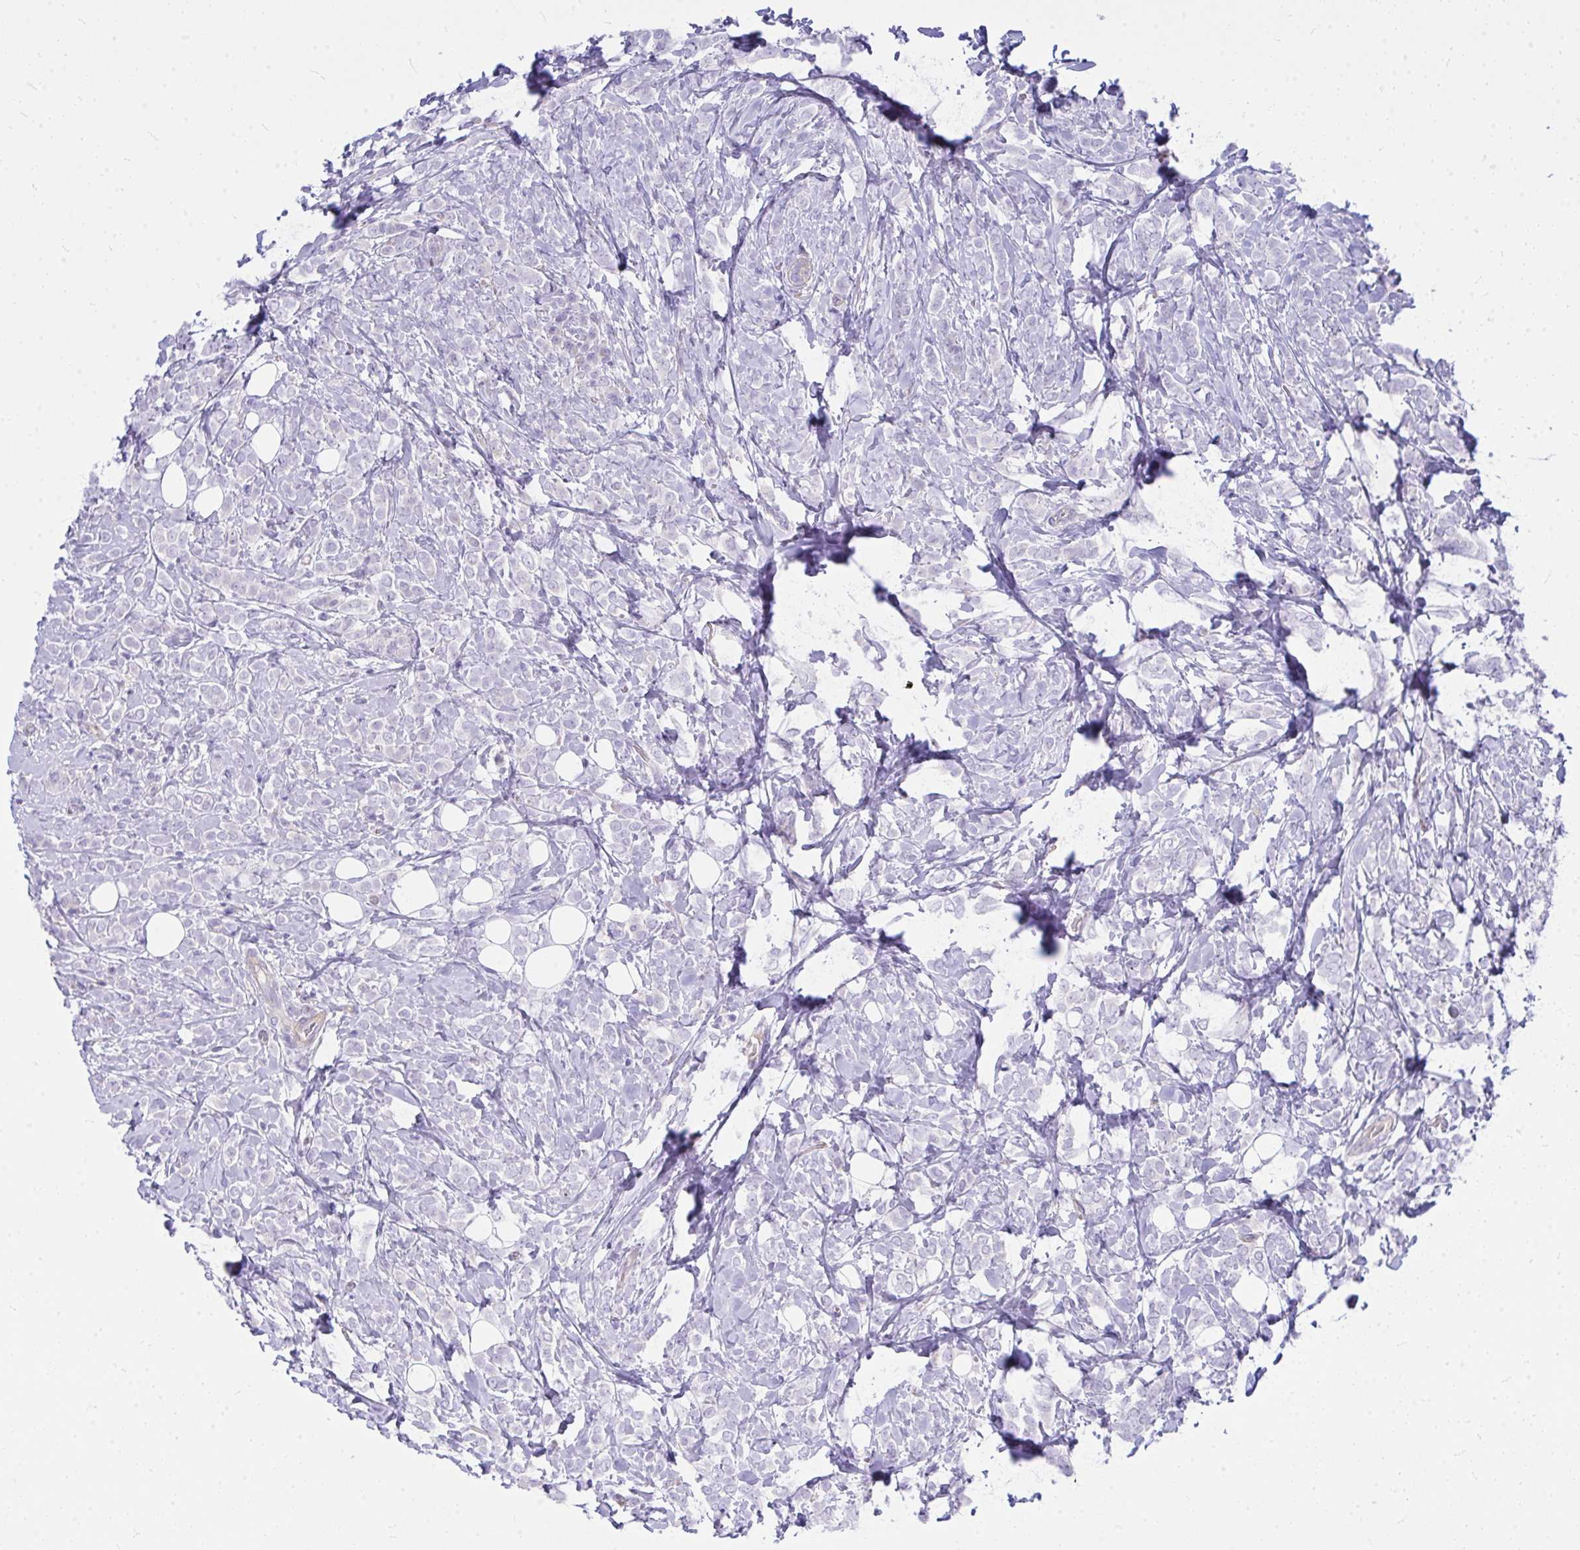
{"staining": {"intensity": "negative", "quantity": "none", "location": "none"}, "tissue": "breast cancer", "cell_type": "Tumor cells", "image_type": "cancer", "snomed": [{"axis": "morphology", "description": "Lobular carcinoma"}, {"axis": "topography", "description": "Breast"}], "caption": "Protein analysis of lobular carcinoma (breast) displays no significant expression in tumor cells. (Stains: DAB IHC with hematoxylin counter stain, Microscopy: brightfield microscopy at high magnification).", "gene": "LRRC36", "patient": {"sex": "female", "age": 49}}